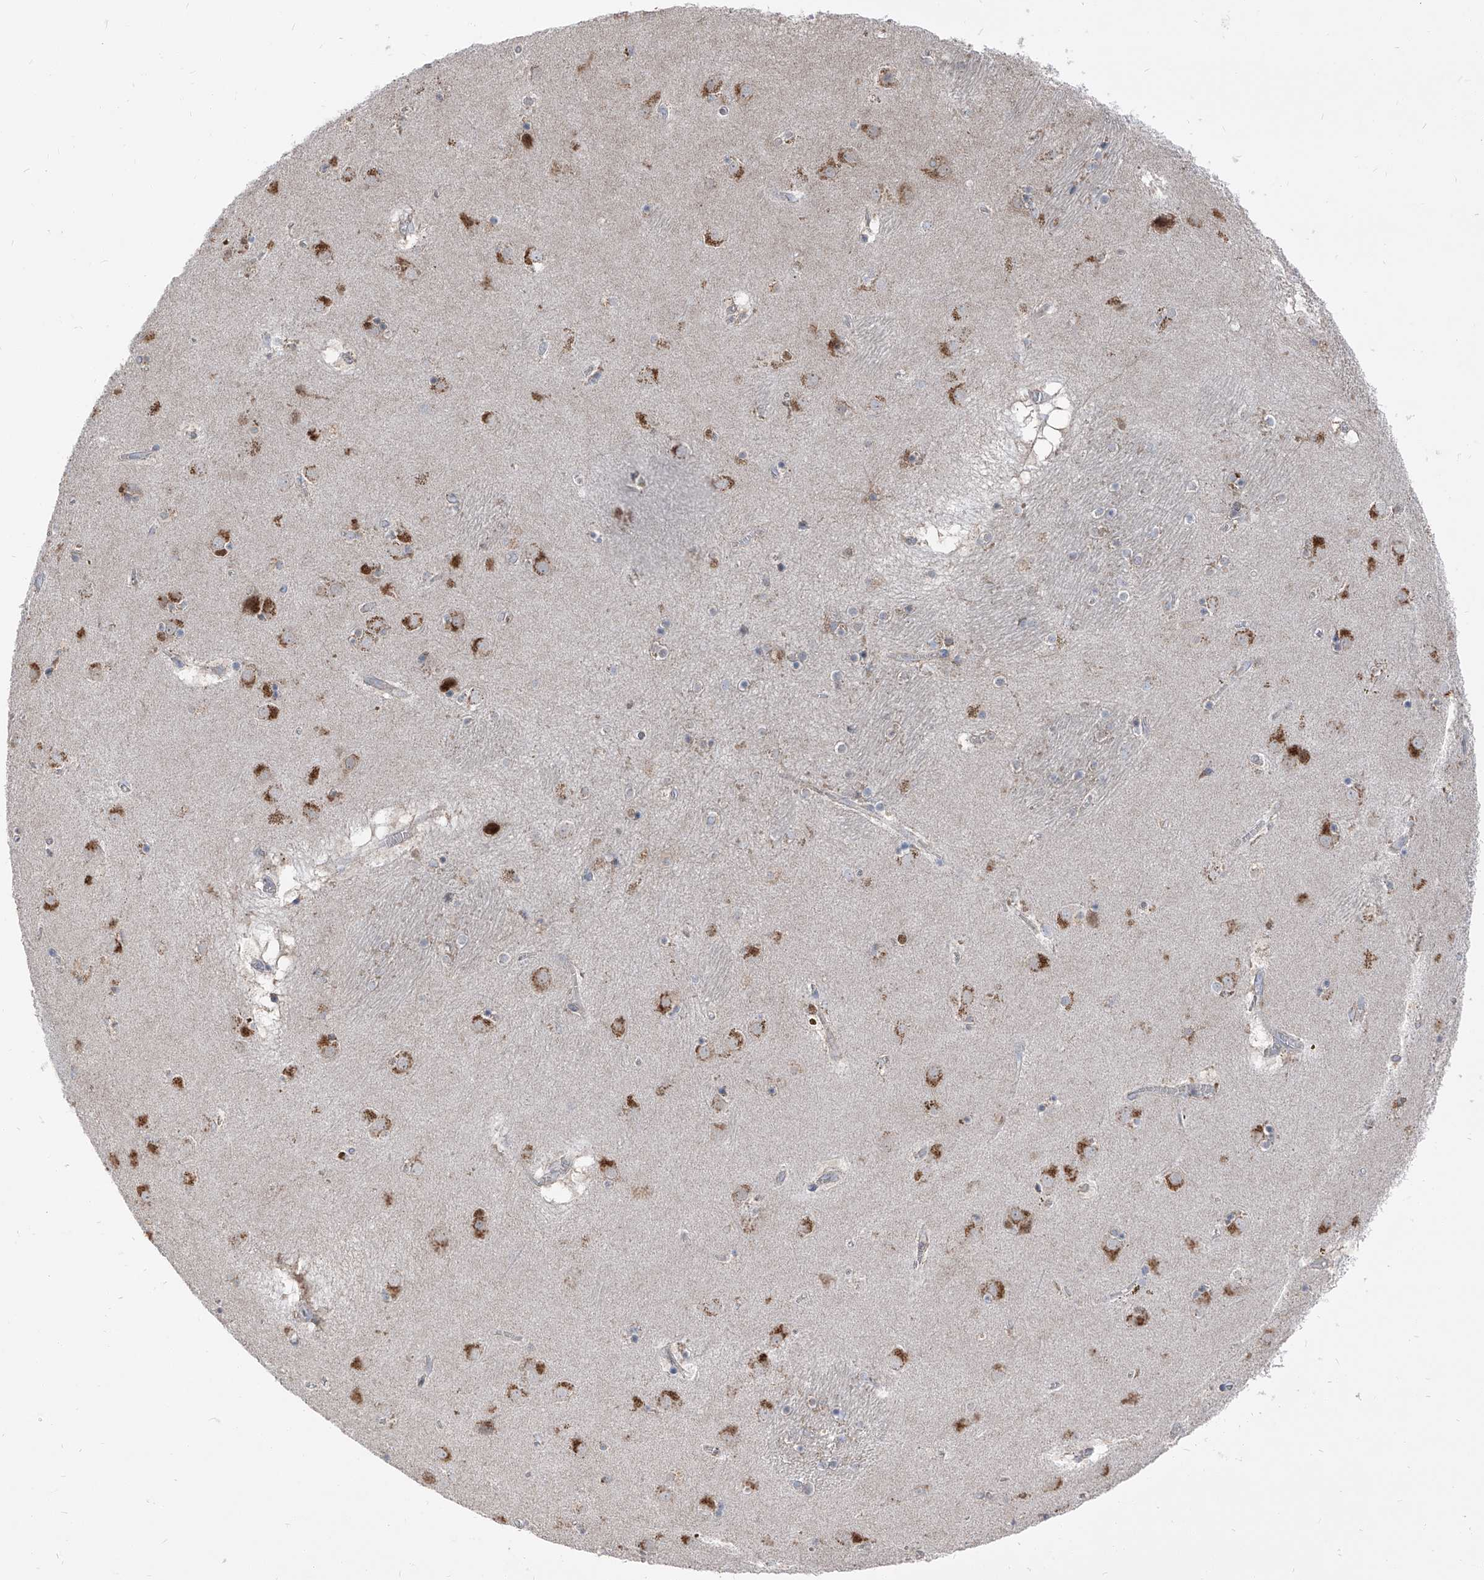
{"staining": {"intensity": "negative", "quantity": "none", "location": "none"}, "tissue": "caudate", "cell_type": "Glial cells", "image_type": "normal", "snomed": [{"axis": "morphology", "description": "Normal tissue, NOS"}, {"axis": "topography", "description": "Lateral ventricle wall"}], "caption": "Immunohistochemistry (IHC) image of benign caudate: human caudate stained with DAB exhibits no significant protein expression in glial cells.", "gene": "AGPS", "patient": {"sex": "male", "age": 70}}